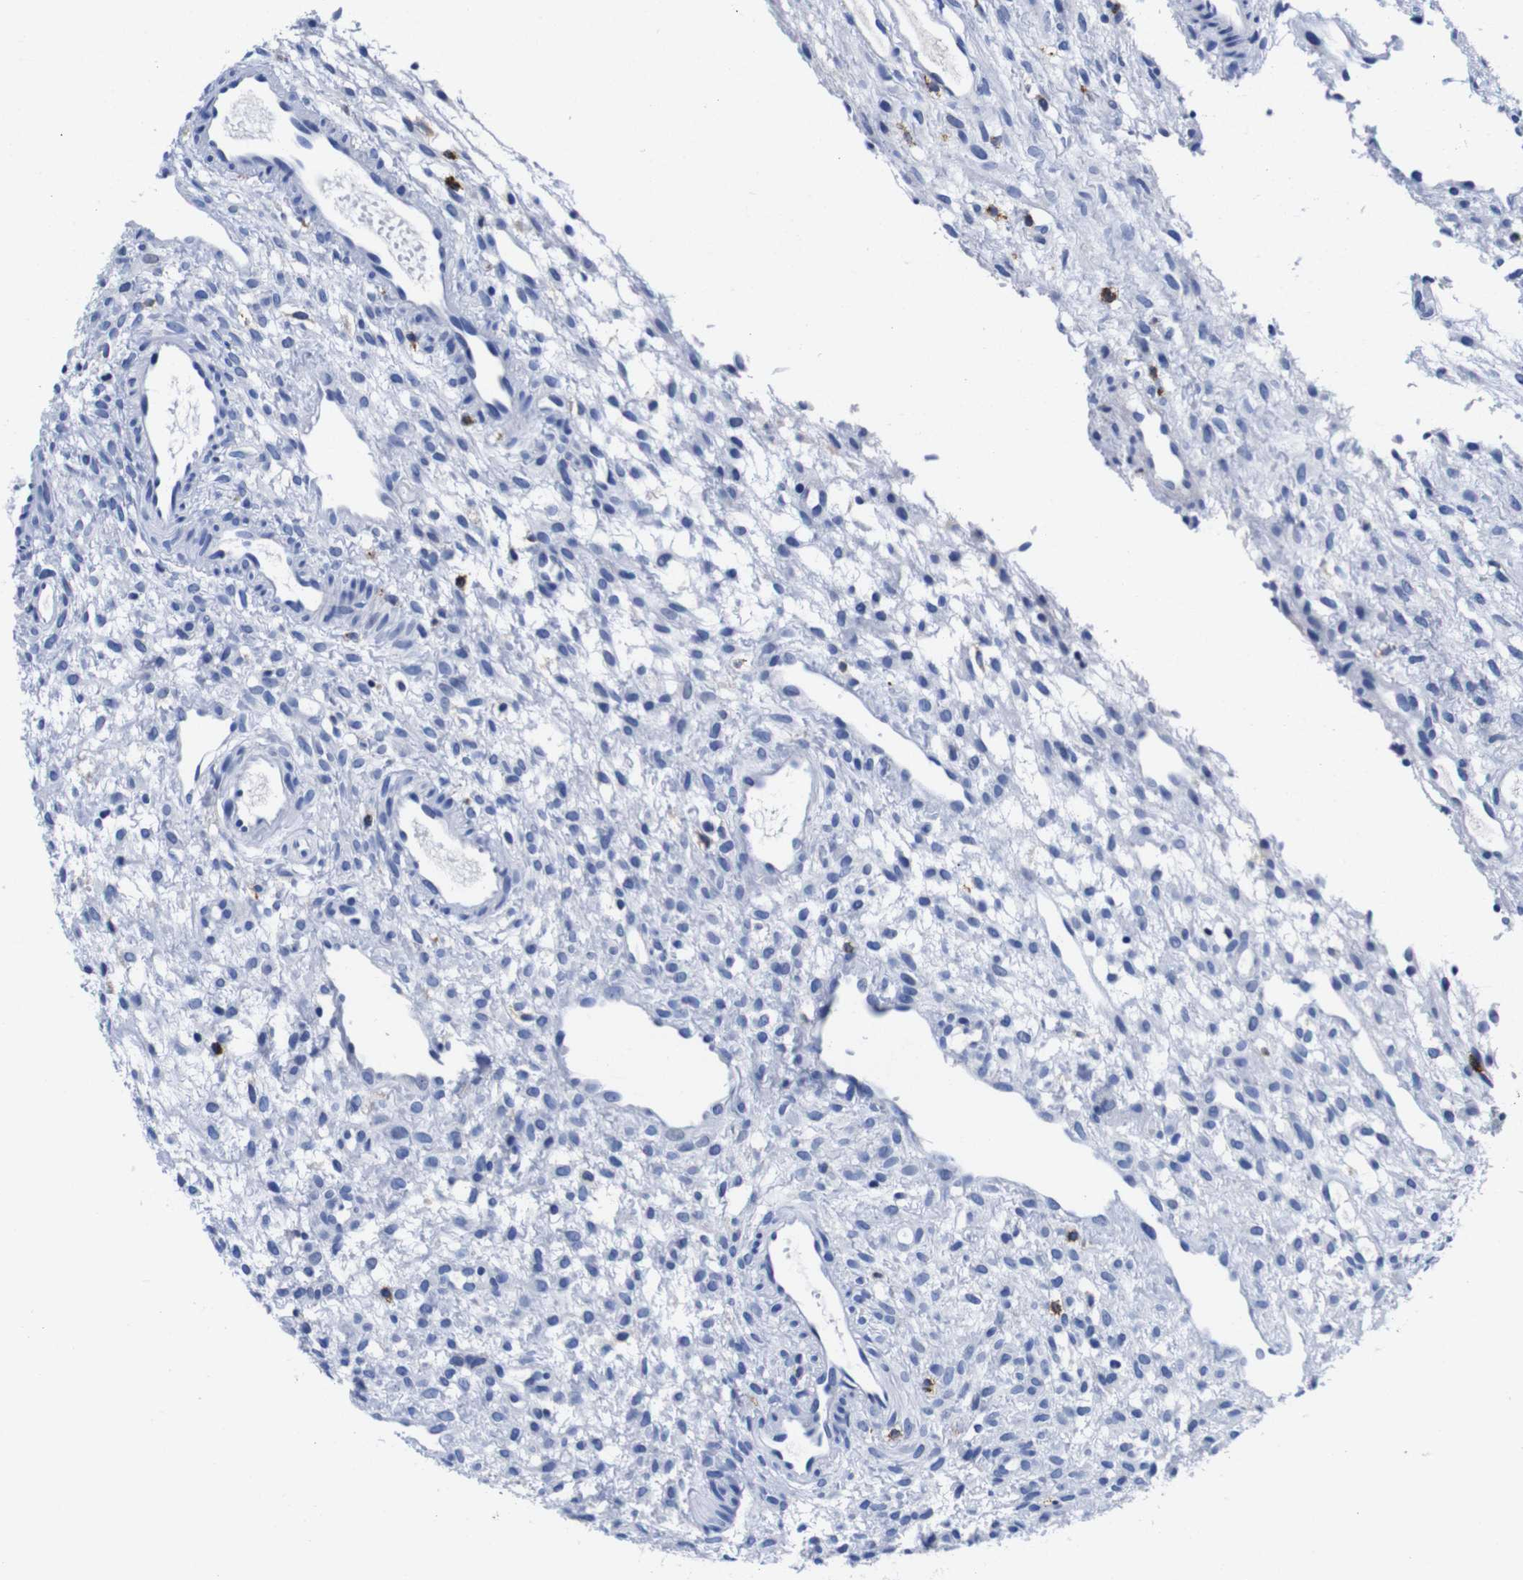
{"staining": {"intensity": "negative", "quantity": "none", "location": "none"}, "tissue": "ovary", "cell_type": "Follicle cells", "image_type": "normal", "snomed": [{"axis": "morphology", "description": "Normal tissue, NOS"}, {"axis": "morphology", "description": "Cyst, NOS"}, {"axis": "topography", "description": "Ovary"}], "caption": "Image shows no significant protein expression in follicle cells of unremarkable ovary.", "gene": "ENSG00000248993", "patient": {"sex": "female", "age": 18}}